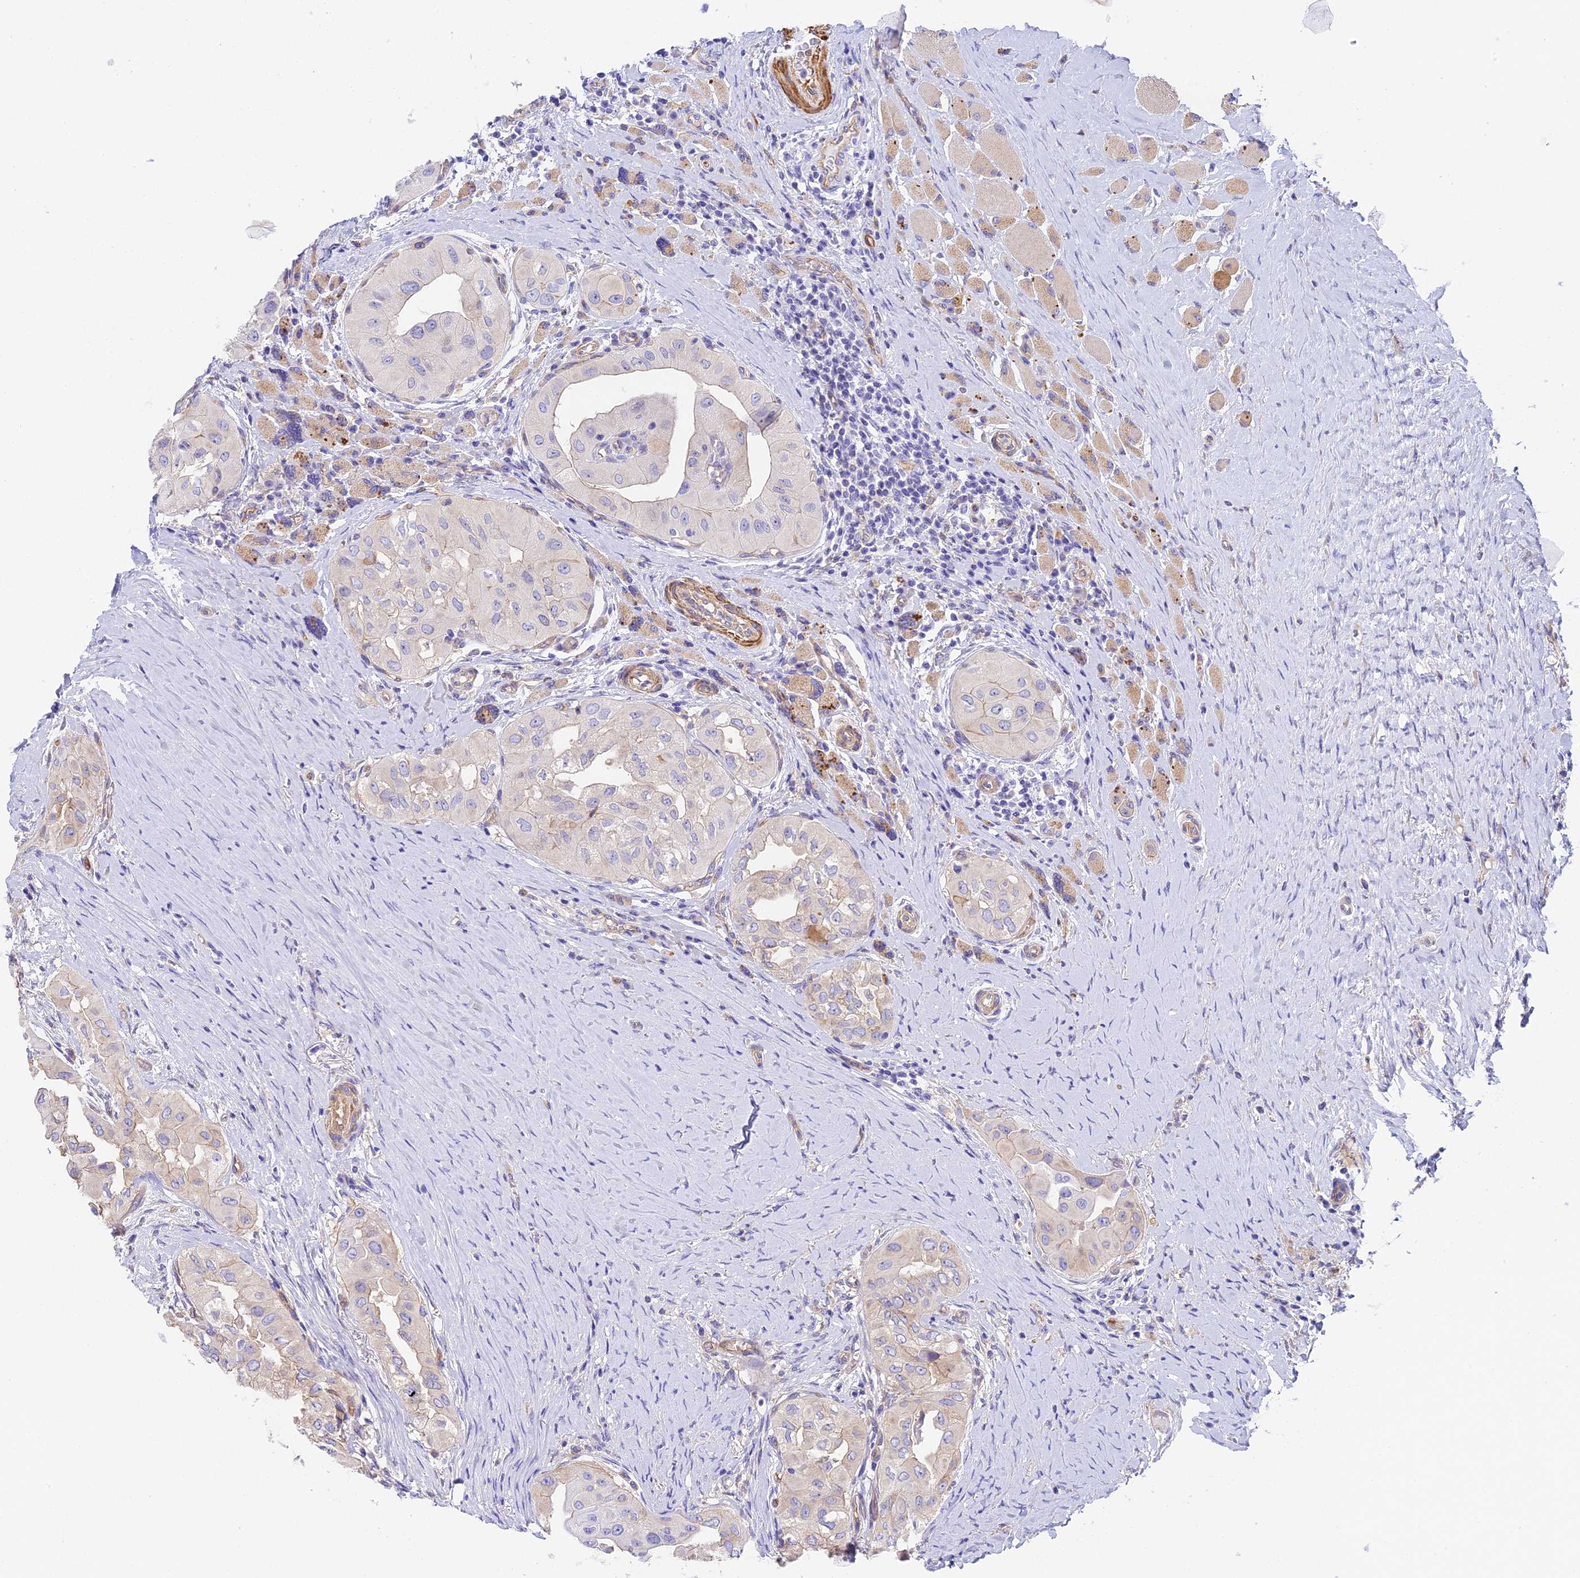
{"staining": {"intensity": "negative", "quantity": "none", "location": "none"}, "tissue": "thyroid cancer", "cell_type": "Tumor cells", "image_type": "cancer", "snomed": [{"axis": "morphology", "description": "Papillary adenocarcinoma, NOS"}, {"axis": "topography", "description": "Thyroid gland"}], "caption": "Immunohistochemistry photomicrograph of thyroid papillary adenocarcinoma stained for a protein (brown), which demonstrates no expression in tumor cells.", "gene": "HOMER3", "patient": {"sex": "female", "age": 59}}